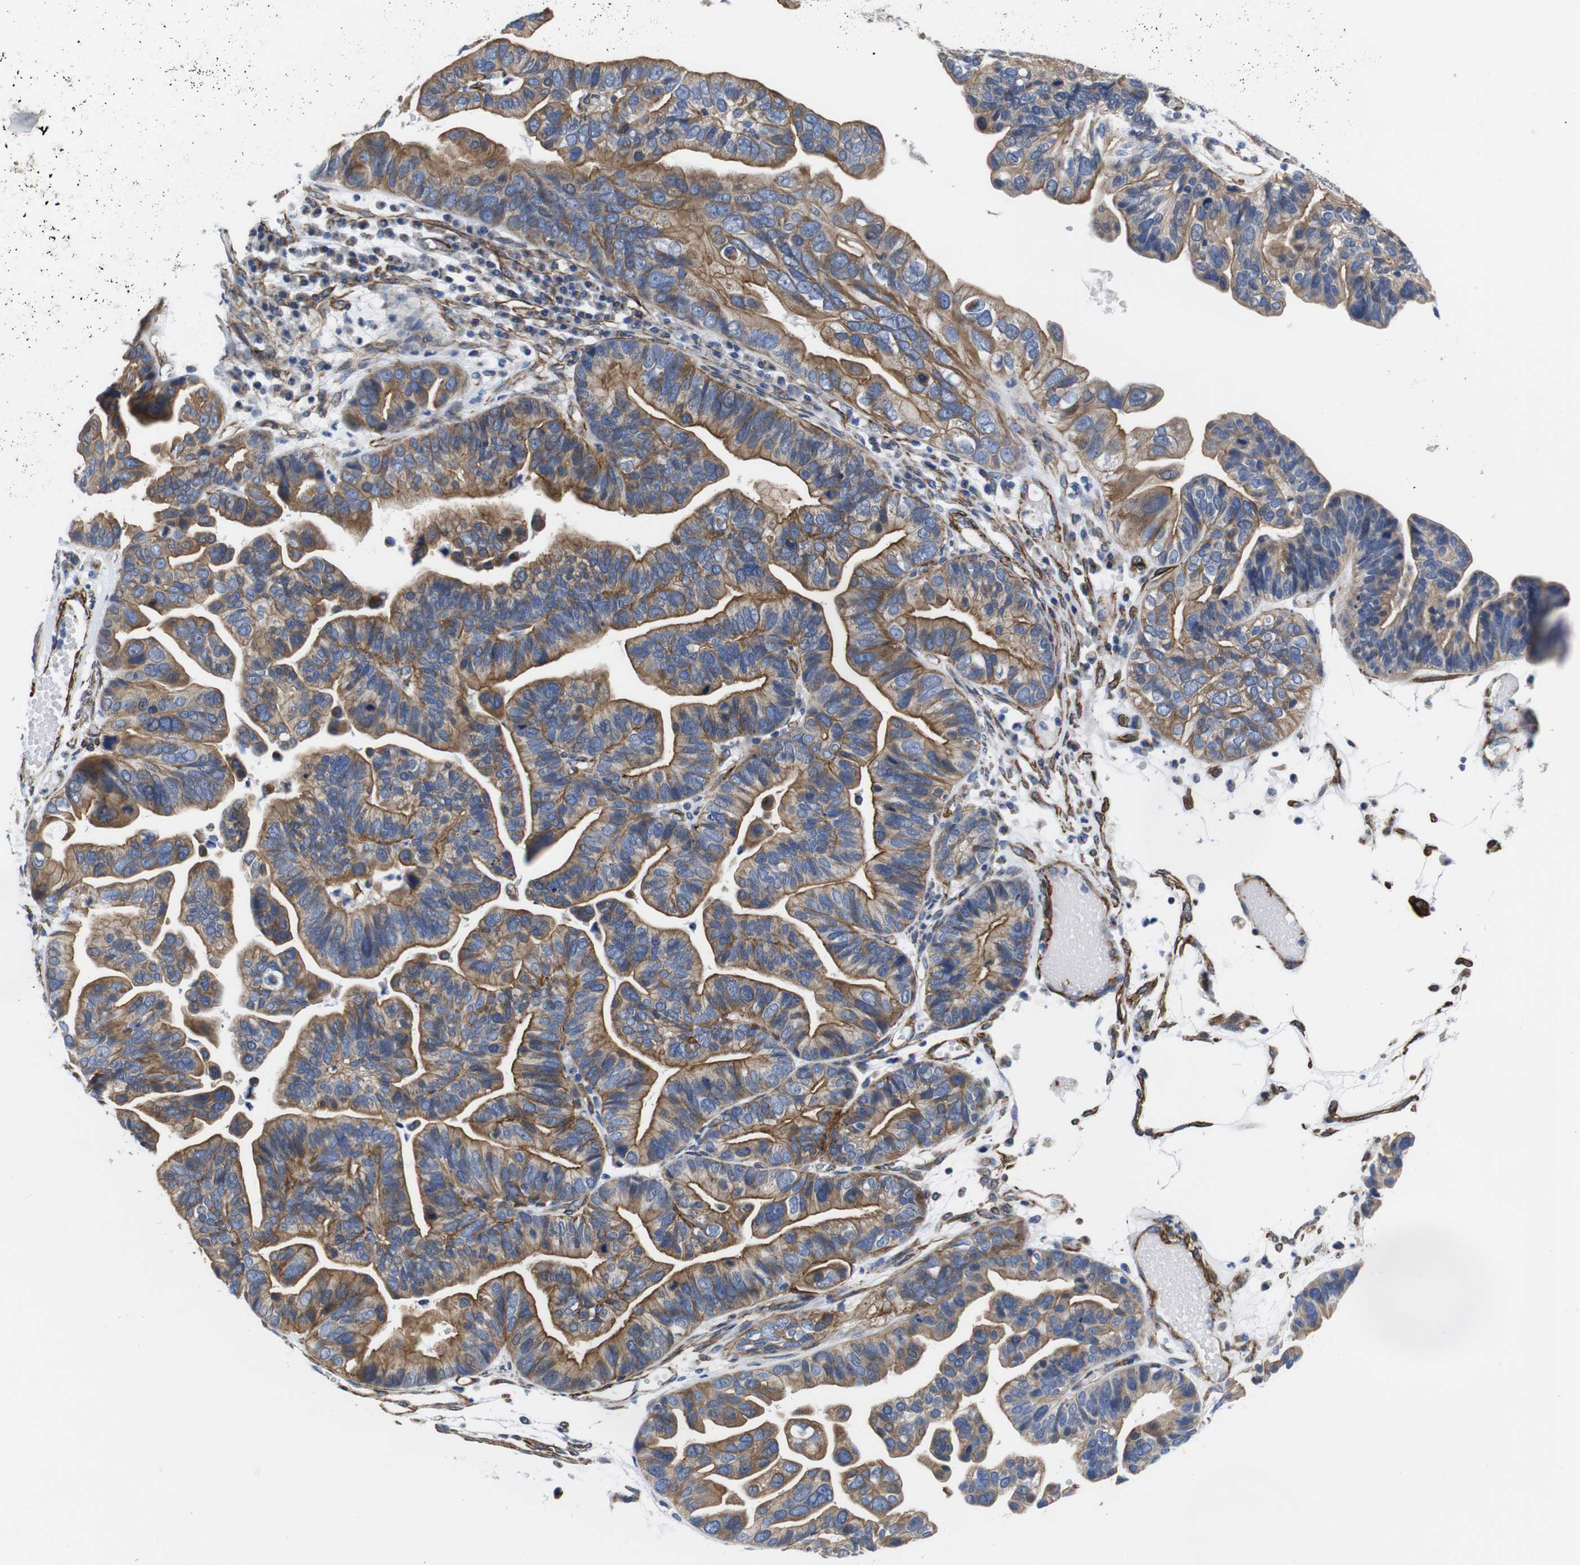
{"staining": {"intensity": "moderate", "quantity": ">75%", "location": "cytoplasmic/membranous"}, "tissue": "ovarian cancer", "cell_type": "Tumor cells", "image_type": "cancer", "snomed": [{"axis": "morphology", "description": "Cystadenocarcinoma, serous, NOS"}, {"axis": "topography", "description": "Ovary"}], "caption": "Serous cystadenocarcinoma (ovarian) stained with immunohistochemistry (IHC) demonstrates moderate cytoplasmic/membranous expression in about >75% of tumor cells. (DAB (3,3'-diaminobenzidine) IHC, brown staining for protein, blue staining for nuclei).", "gene": "WNT10A", "patient": {"sex": "female", "age": 56}}